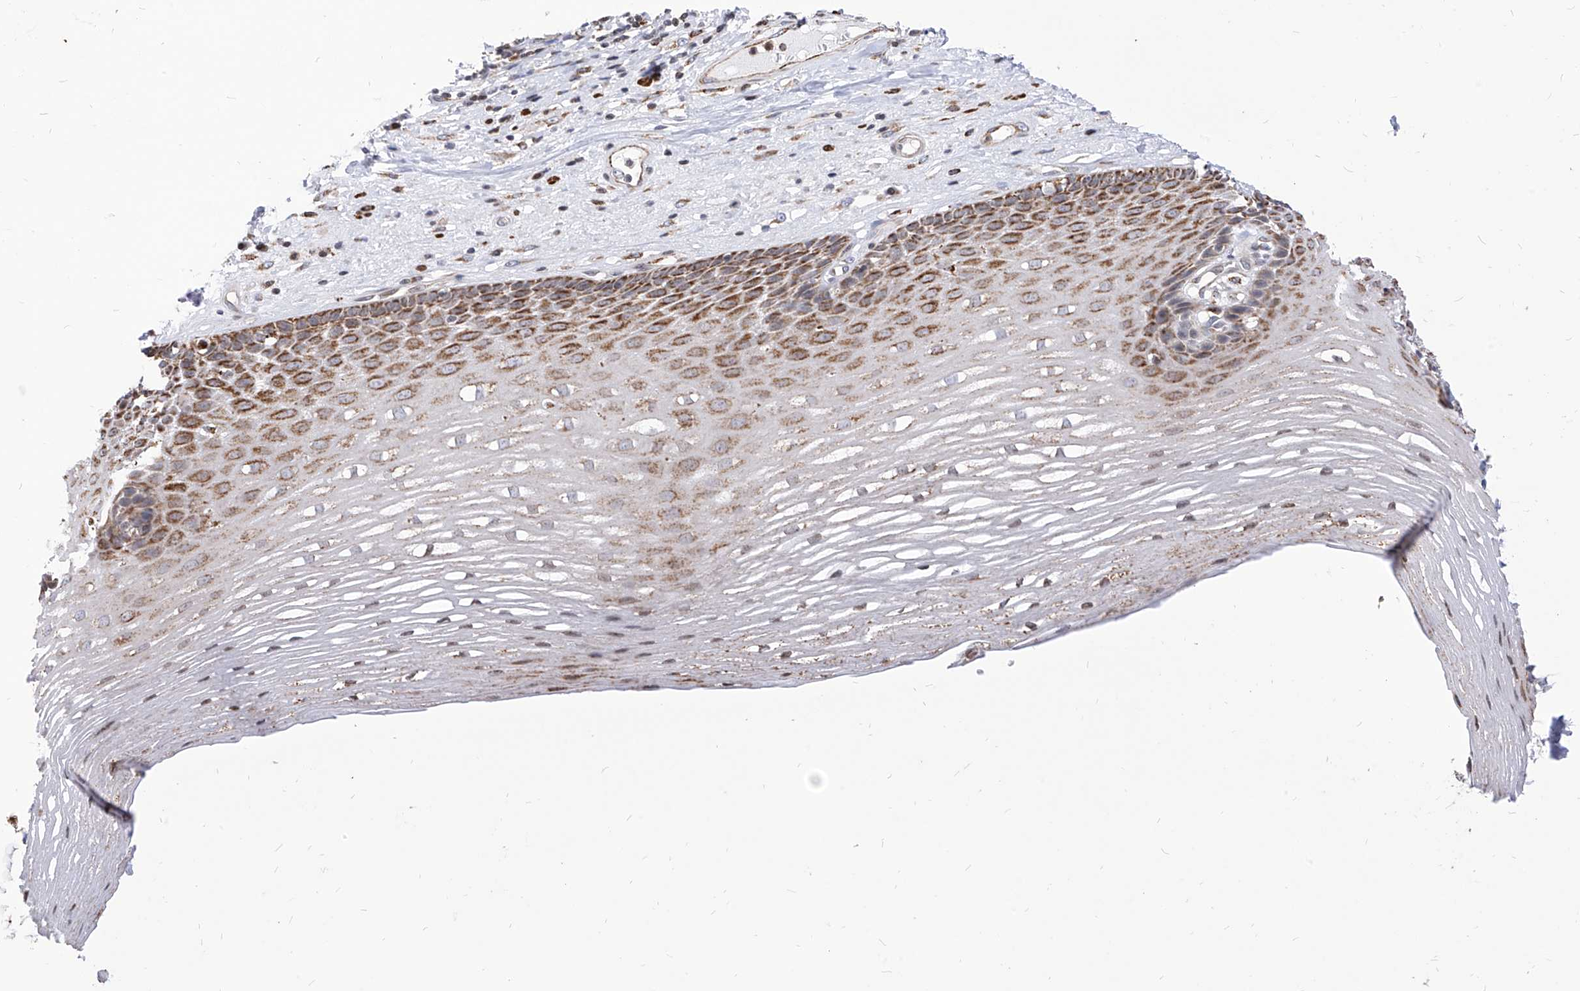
{"staining": {"intensity": "moderate", "quantity": ">75%", "location": "cytoplasmic/membranous"}, "tissue": "esophagus", "cell_type": "Squamous epithelial cells", "image_type": "normal", "snomed": [{"axis": "morphology", "description": "Normal tissue, NOS"}, {"axis": "topography", "description": "Esophagus"}], "caption": "An image showing moderate cytoplasmic/membranous expression in approximately >75% of squamous epithelial cells in normal esophagus, as visualized by brown immunohistochemical staining.", "gene": "TTLL8", "patient": {"sex": "male", "age": 62}}